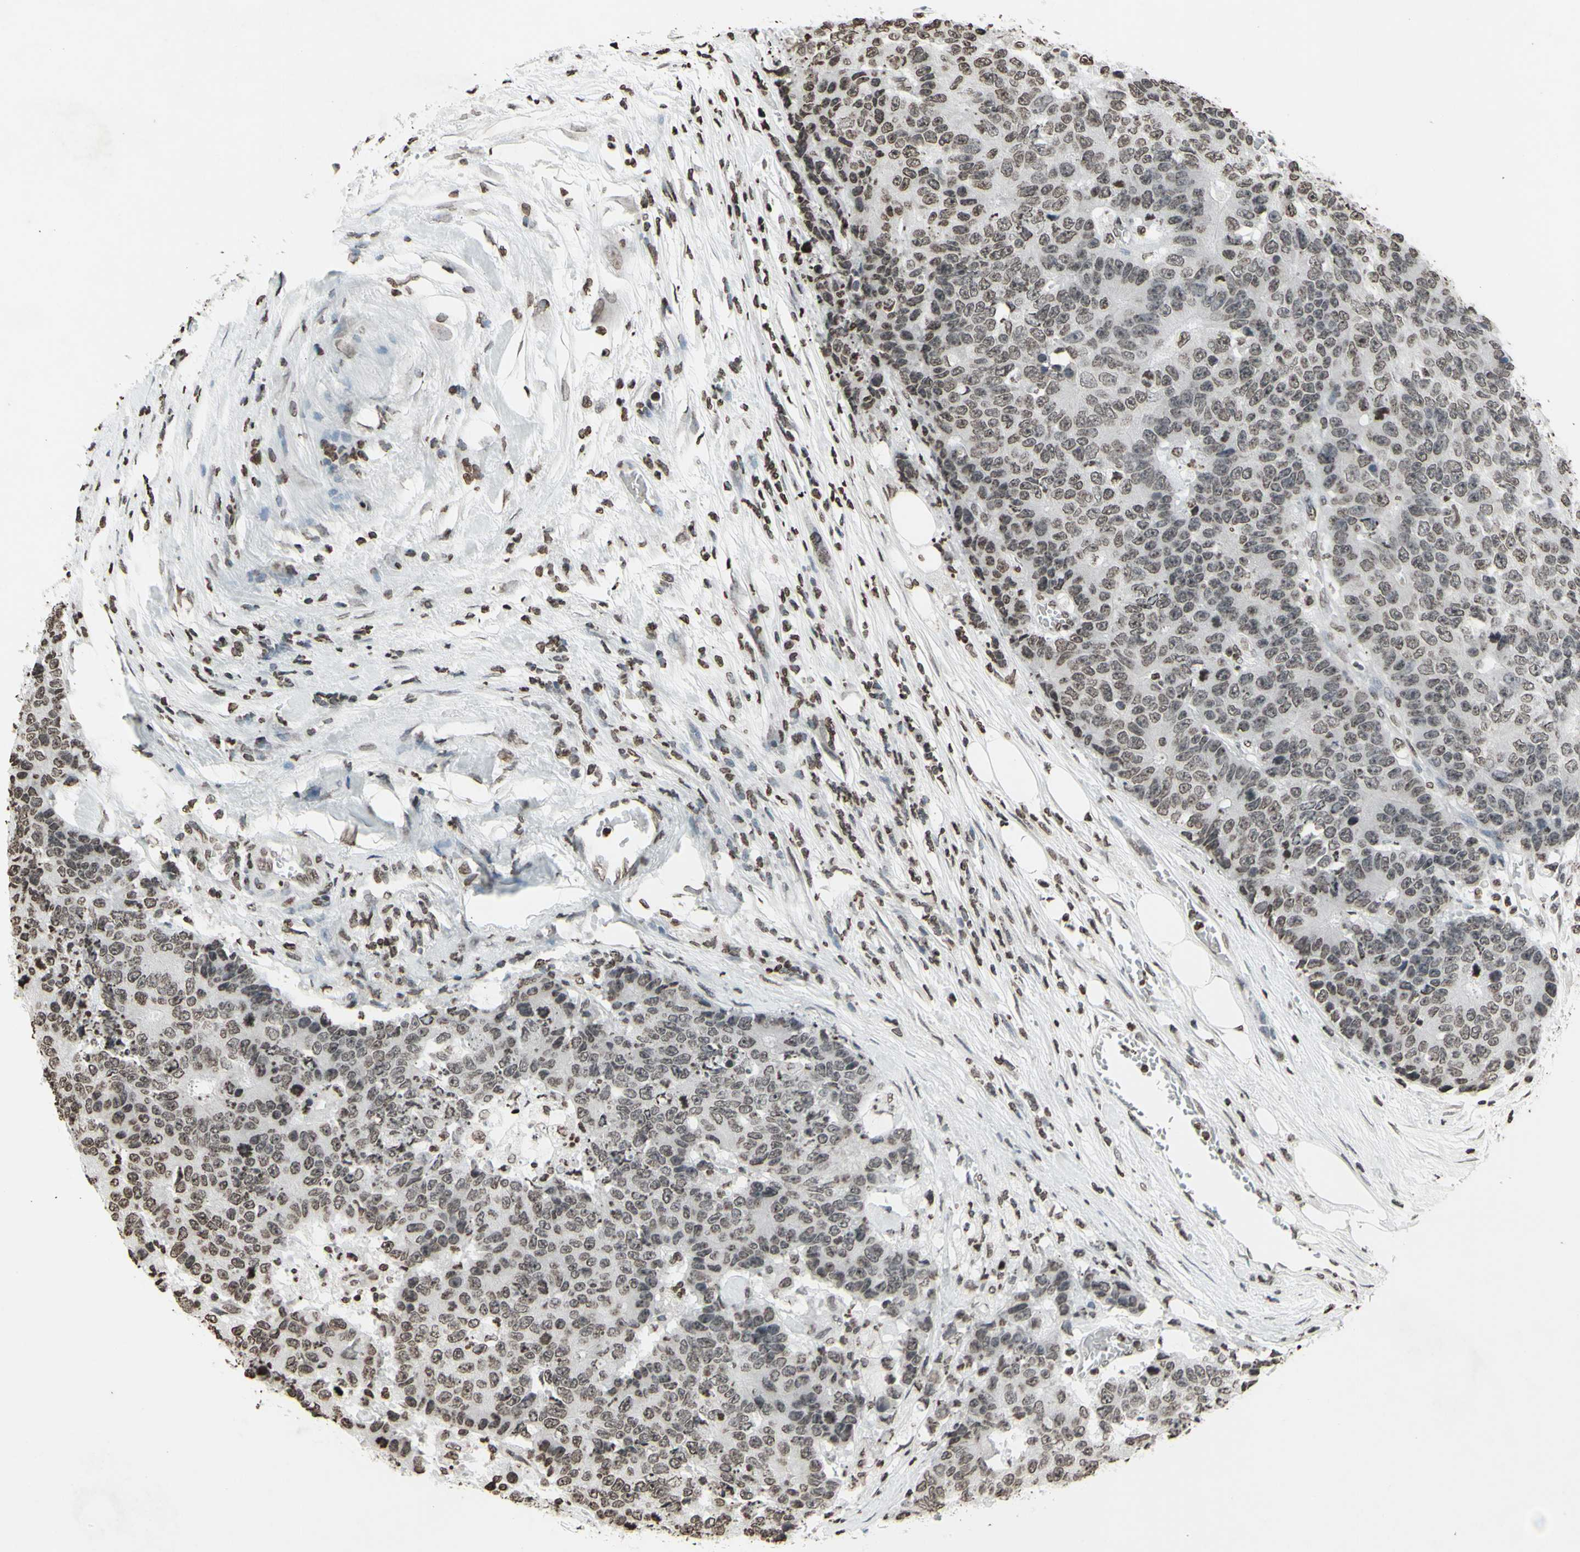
{"staining": {"intensity": "weak", "quantity": "25%-75%", "location": "nuclear"}, "tissue": "colorectal cancer", "cell_type": "Tumor cells", "image_type": "cancer", "snomed": [{"axis": "morphology", "description": "Adenocarcinoma, NOS"}, {"axis": "topography", "description": "Colon"}], "caption": "Adenocarcinoma (colorectal) stained with immunohistochemistry reveals weak nuclear positivity in approximately 25%-75% of tumor cells.", "gene": "CD79B", "patient": {"sex": "female", "age": 86}}